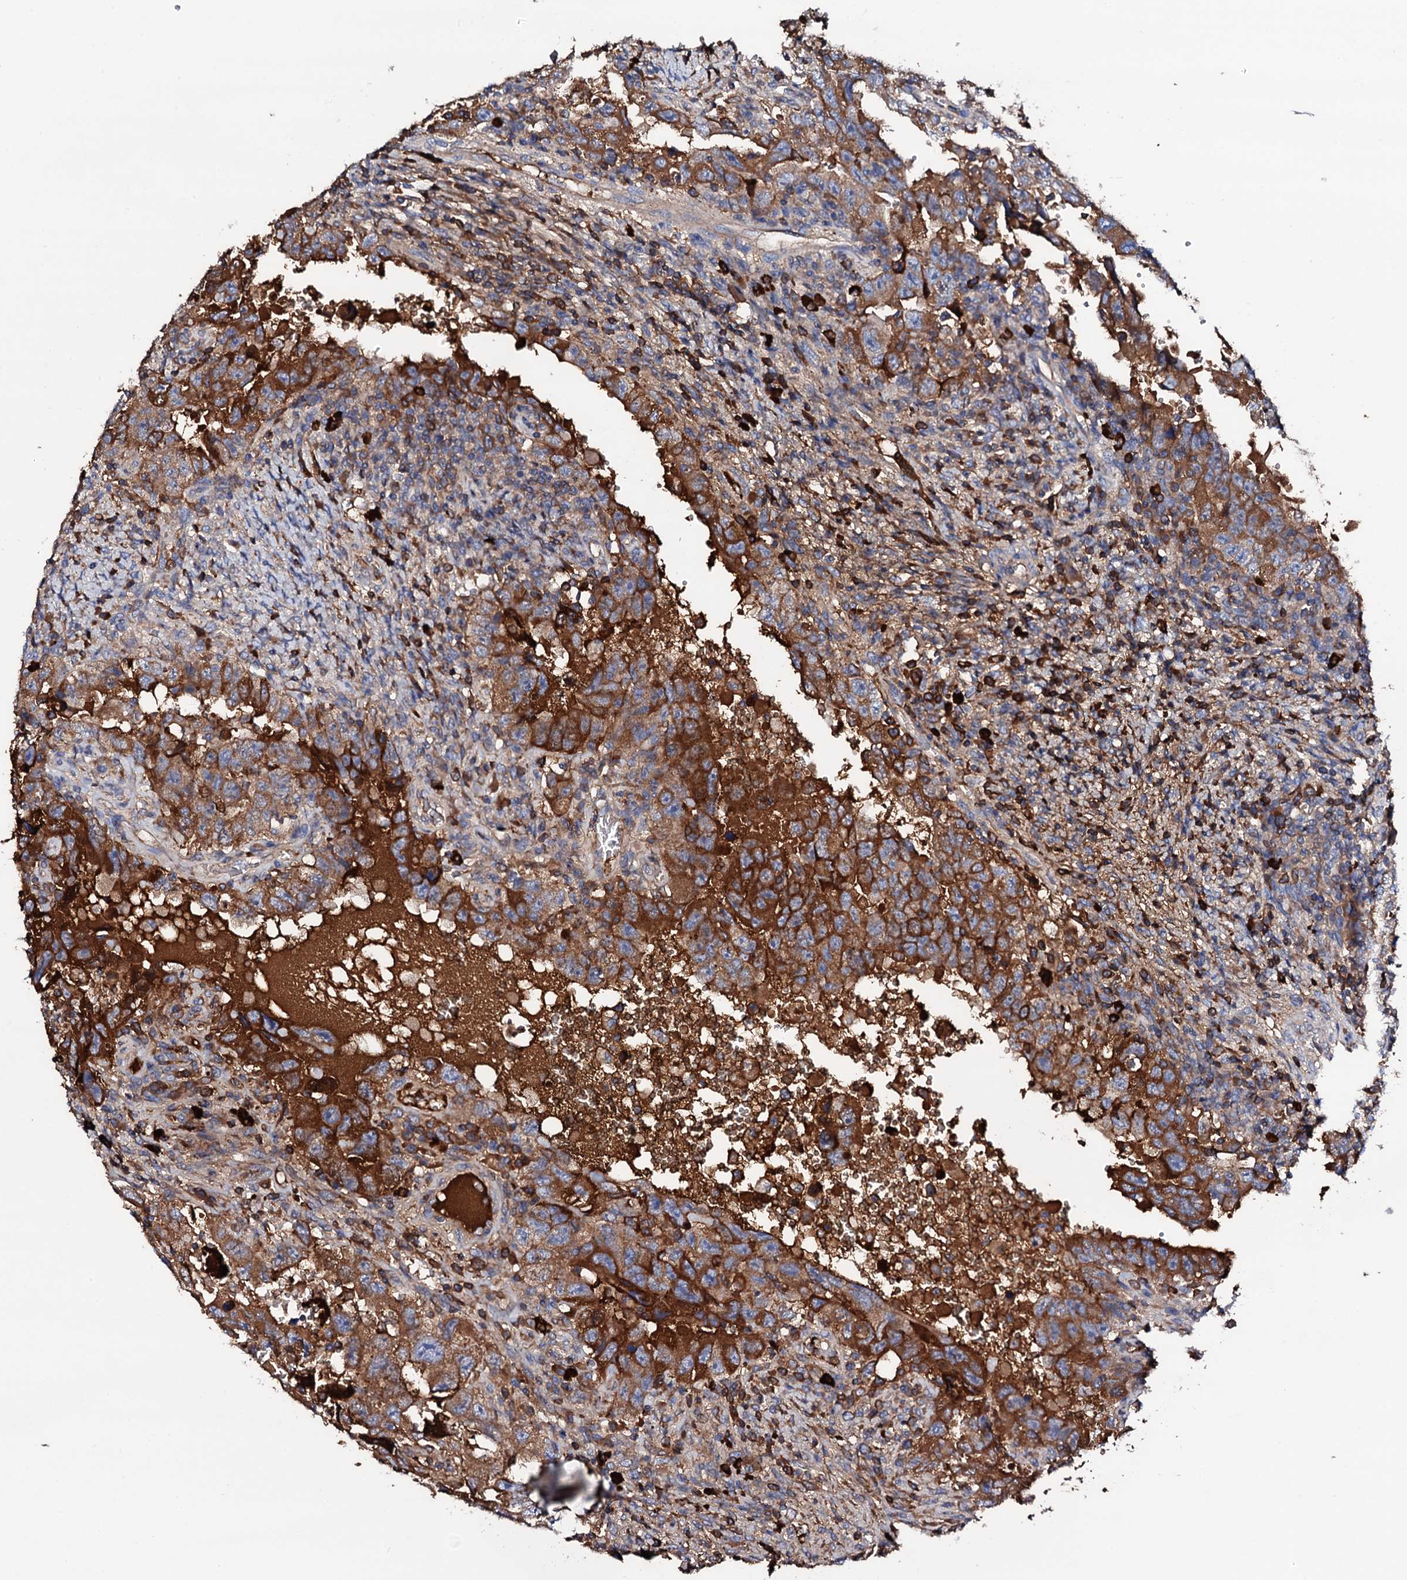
{"staining": {"intensity": "strong", "quantity": "25%-75%", "location": "cytoplasmic/membranous"}, "tissue": "testis cancer", "cell_type": "Tumor cells", "image_type": "cancer", "snomed": [{"axis": "morphology", "description": "Carcinoma, Embryonal, NOS"}, {"axis": "topography", "description": "Testis"}], "caption": "This image displays immunohistochemistry (IHC) staining of testis cancer (embryonal carcinoma), with high strong cytoplasmic/membranous staining in approximately 25%-75% of tumor cells.", "gene": "TCAF2", "patient": {"sex": "male", "age": 26}}